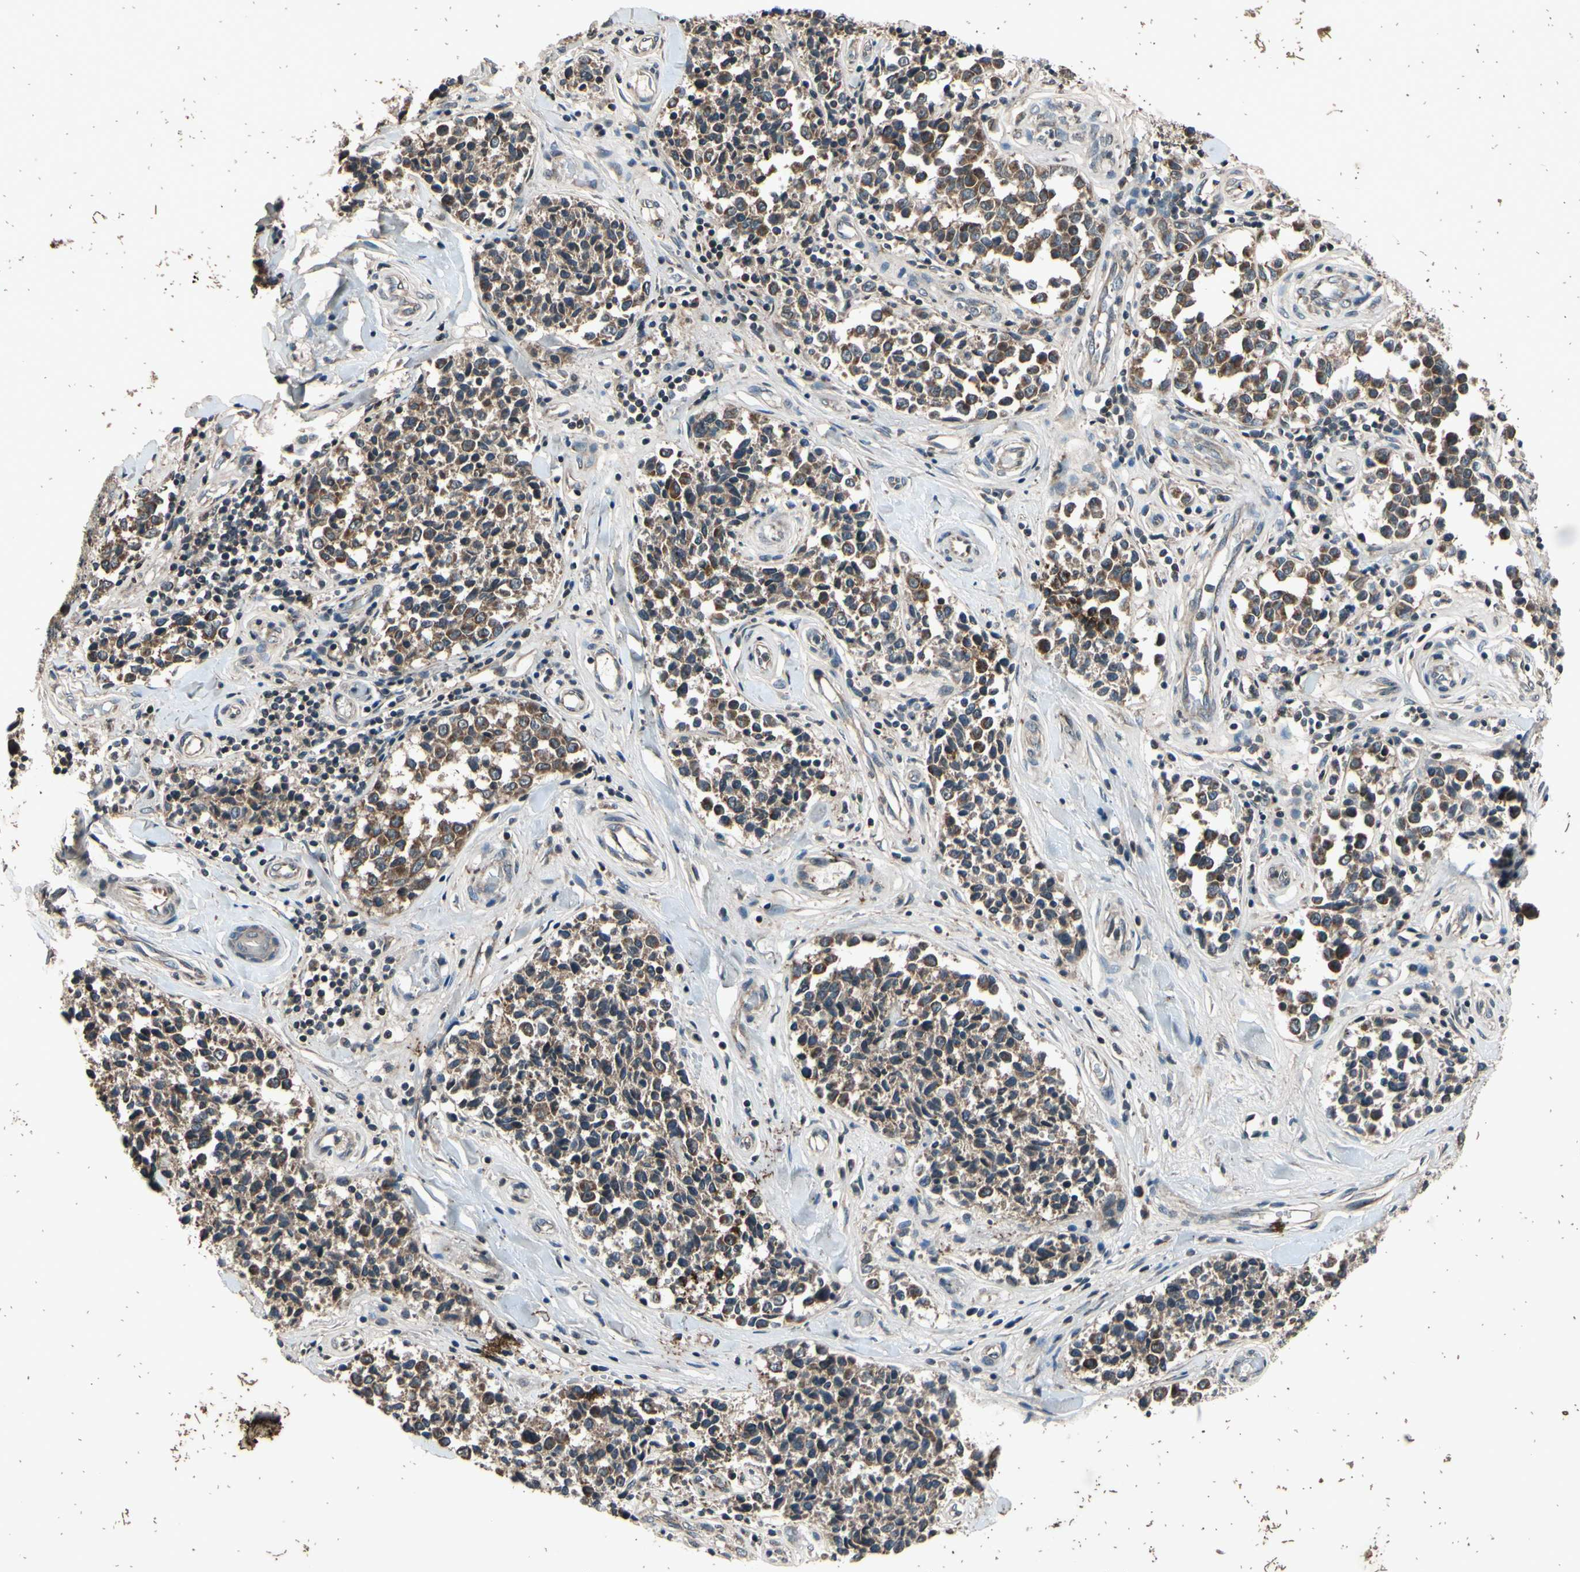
{"staining": {"intensity": "moderate", "quantity": "25%-75%", "location": "cytoplasmic/membranous"}, "tissue": "melanoma", "cell_type": "Tumor cells", "image_type": "cancer", "snomed": [{"axis": "morphology", "description": "Malignant melanoma, NOS"}, {"axis": "topography", "description": "Skin"}], "caption": "Moderate cytoplasmic/membranous expression is seen in approximately 25%-75% of tumor cells in malignant melanoma.", "gene": "MBTPS2", "patient": {"sex": "female", "age": 64}}